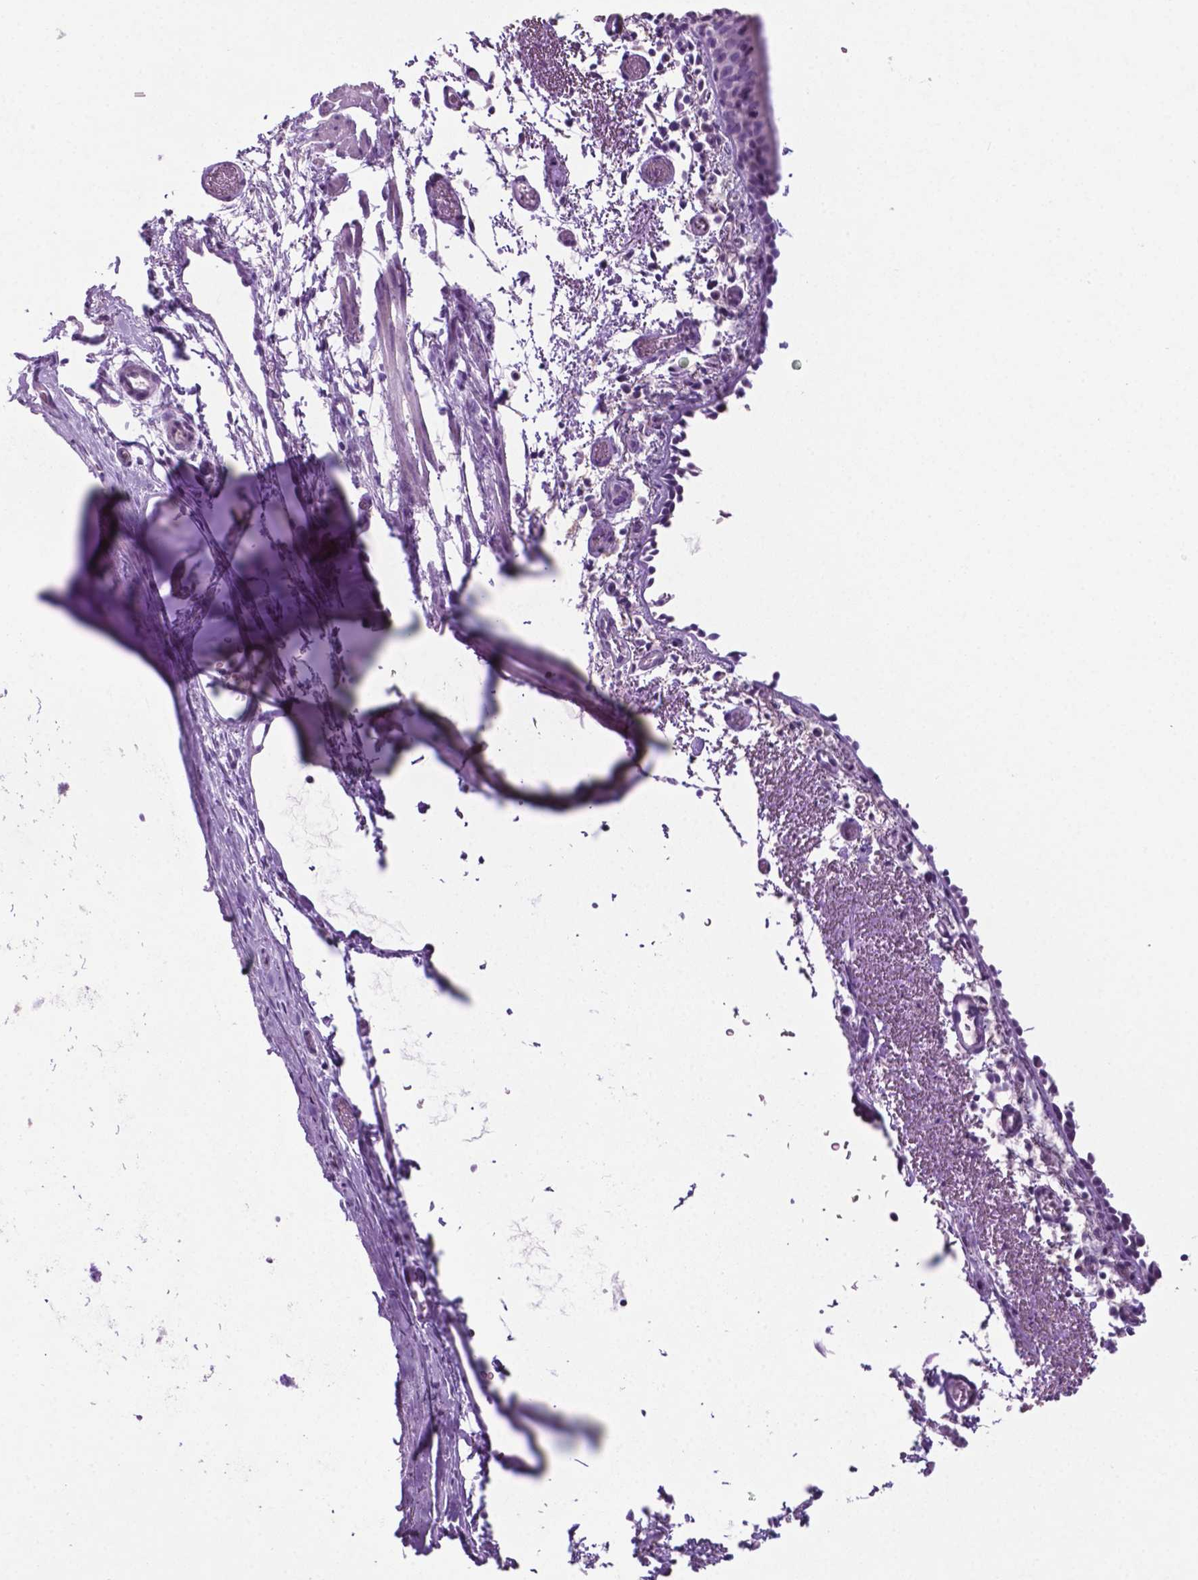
{"staining": {"intensity": "negative", "quantity": "none", "location": "none"}, "tissue": "bronchus", "cell_type": "Respiratory epithelial cells", "image_type": "normal", "snomed": [{"axis": "morphology", "description": "Normal tissue, NOS"}, {"axis": "morphology", "description": "Adenocarcinoma, NOS"}, {"axis": "topography", "description": "Bronchus"}], "caption": "High magnification brightfield microscopy of unremarkable bronchus stained with DAB (3,3'-diaminobenzidine) (brown) and counterstained with hematoxylin (blue): respiratory epithelial cells show no significant positivity.", "gene": "PHGR1", "patient": {"sex": "male", "age": 68}}